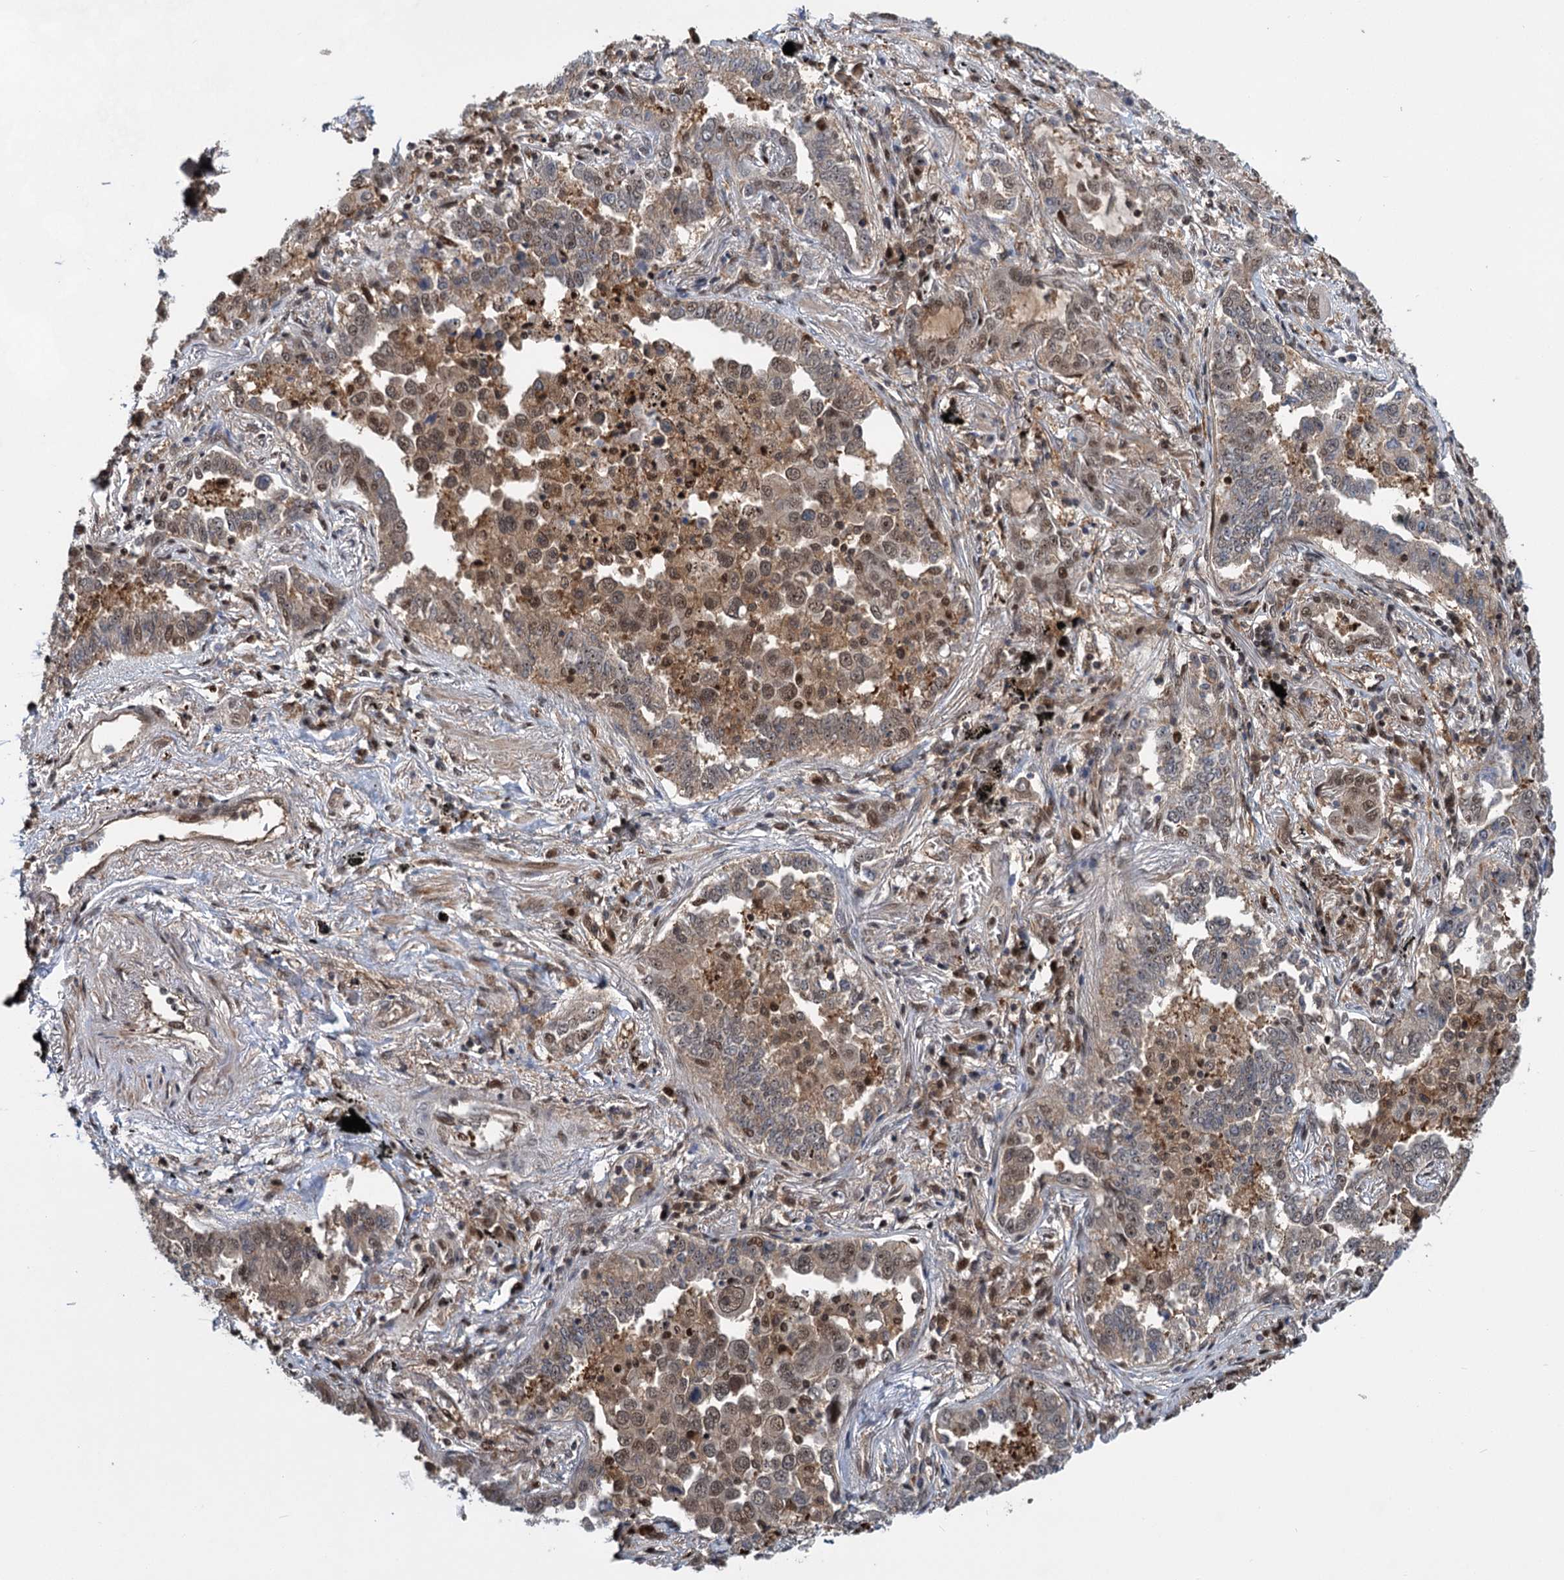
{"staining": {"intensity": "moderate", "quantity": "<25%", "location": "cytoplasmic/membranous,nuclear"}, "tissue": "lung cancer", "cell_type": "Tumor cells", "image_type": "cancer", "snomed": [{"axis": "morphology", "description": "Adenocarcinoma, NOS"}, {"axis": "topography", "description": "Lung"}], "caption": "DAB (3,3'-diaminobenzidine) immunohistochemical staining of lung adenocarcinoma demonstrates moderate cytoplasmic/membranous and nuclear protein expression in approximately <25% of tumor cells.", "gene": "GPBP1", "patient": {"sex": "male", "age": 67}}